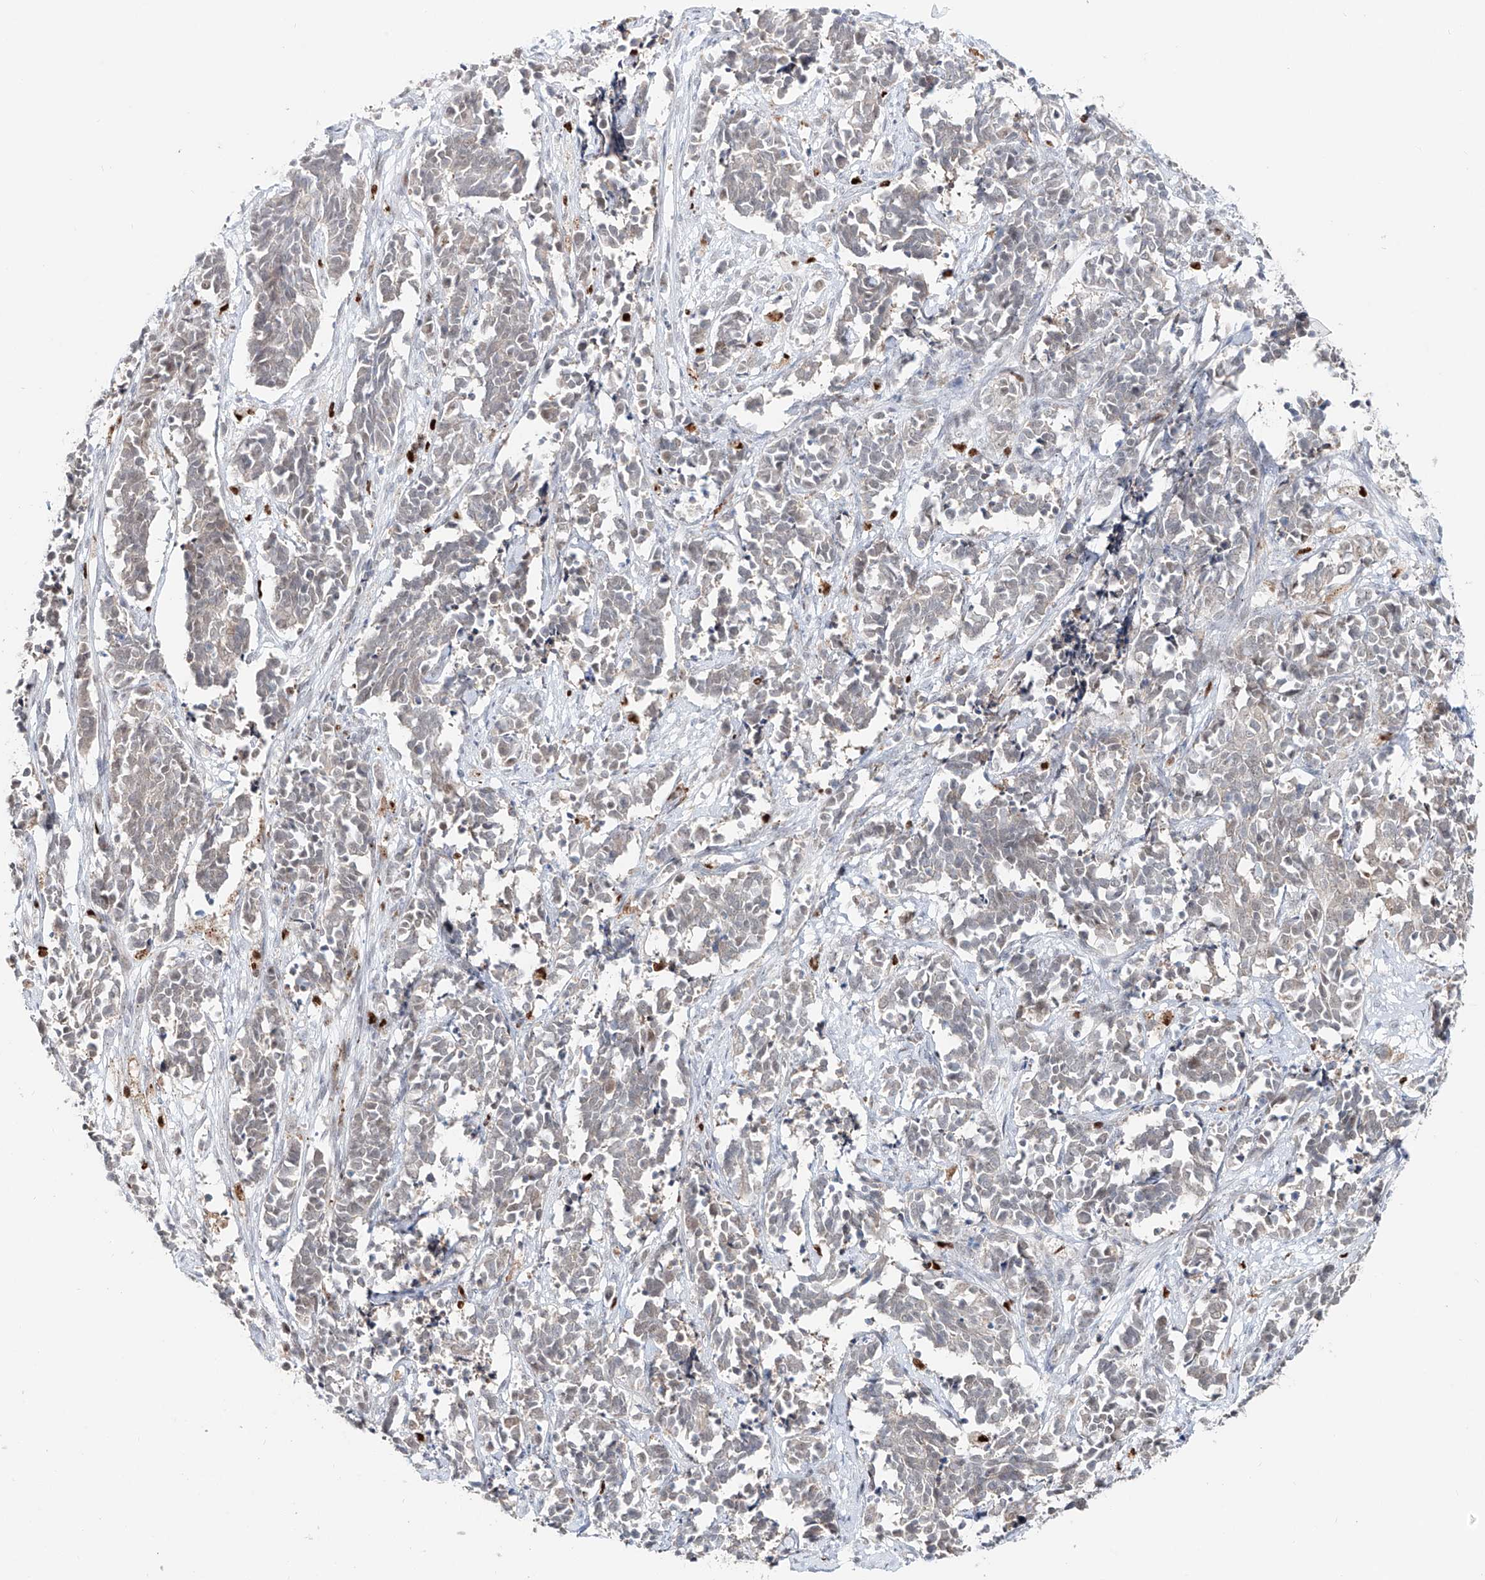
{"staining": {"intensity": "weak", "quantity": "<25%", "location": "nuclear"}, "tissue": "cervical cancer", "cell_type": "Tumor cells", "image_type": "cancer", "snomed": [{"axis": "morphology", "description": "Normal tissue, NOS"}, {"axis": "morphology", "description": "Squamous cell carcinoma, NOS"}, {"axis": "topography", "description": "Cervix"}], "caption": "Immunohistochemistry (IHC) of human squamous cell carcinoma (cervical) exhibits no staining in tumor cells.", "gene": "DZIP1L", "patient": {"sex": "female", "age": 35}}